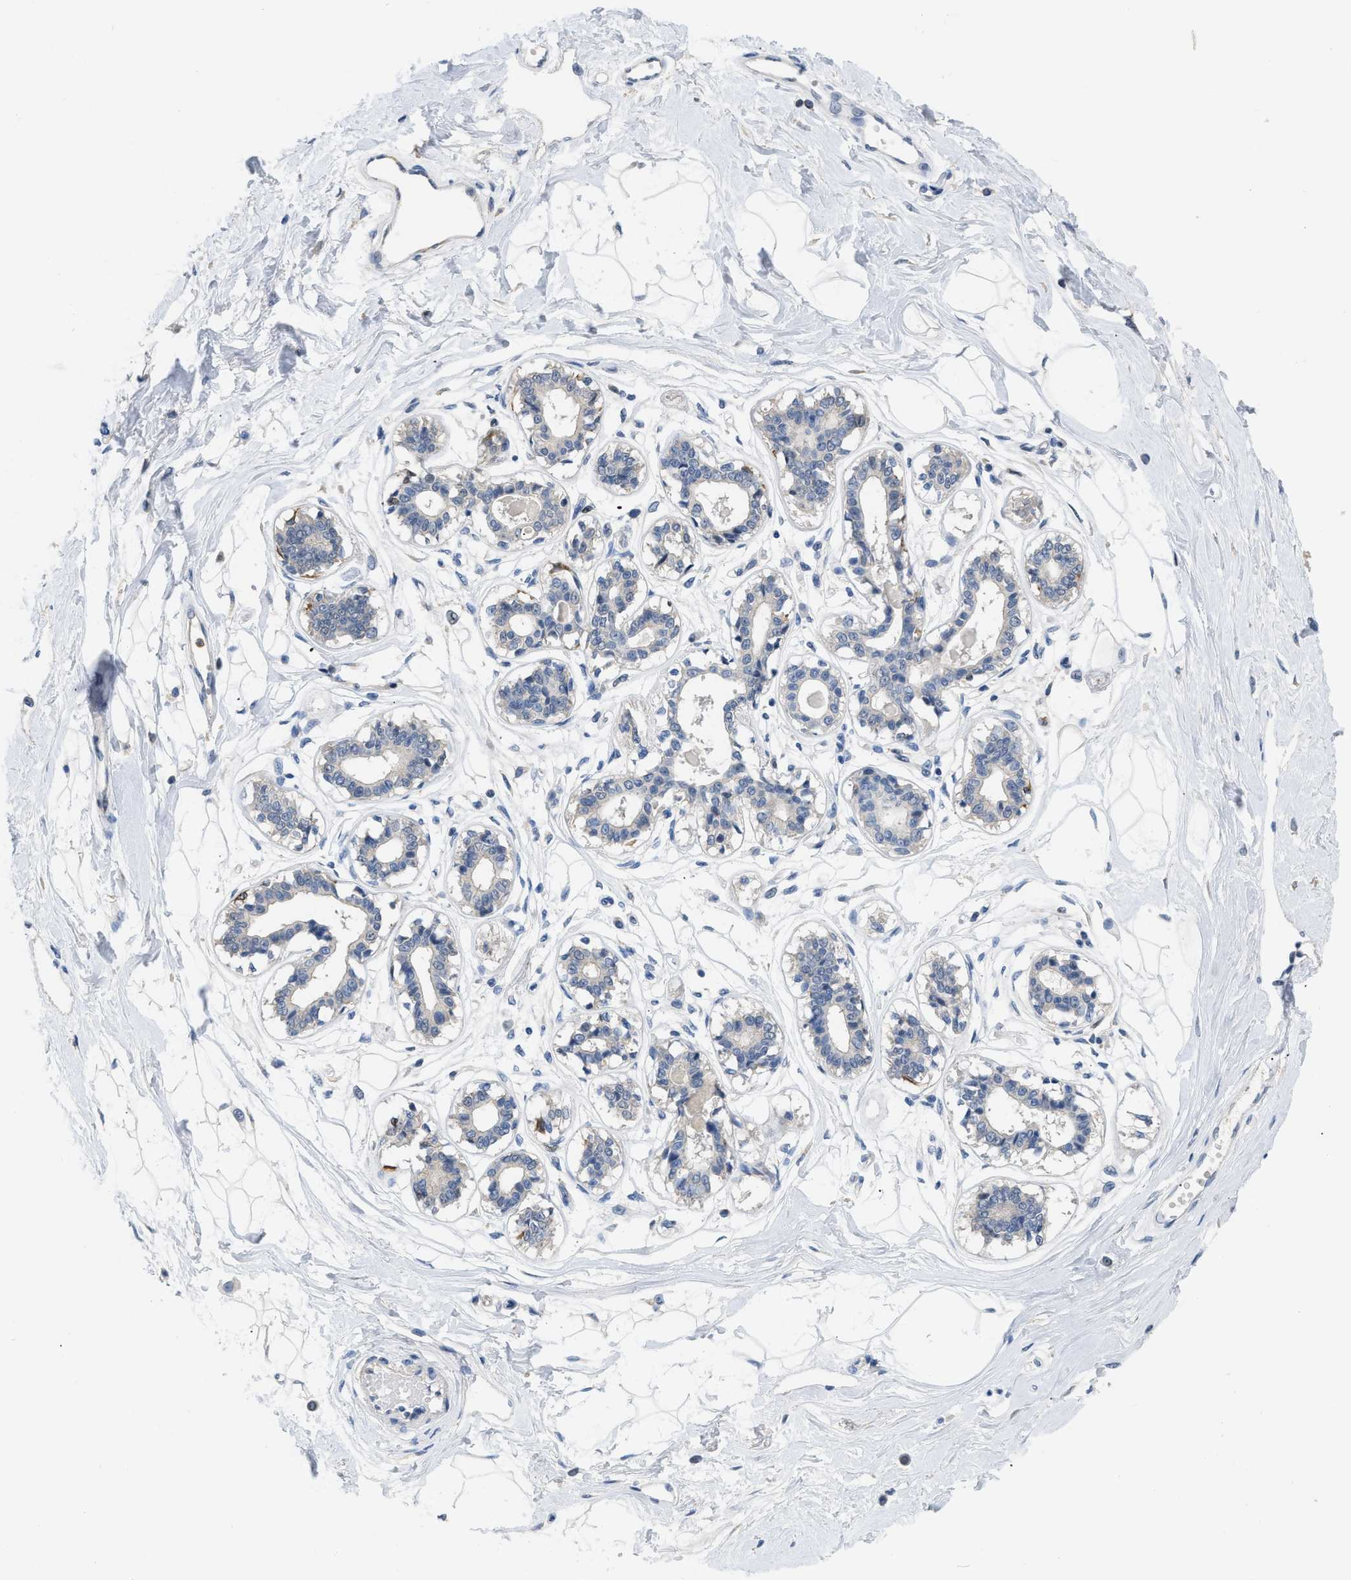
{"staining": {"intensity": "negative", "quantity": "none", "location": "none"}, "tissue": "breast", "cell_type": "Adipocytes", "image_type": "normal", "snomed": [{"axis": "morphology", "description": "Normal tissue, NOS"}, {"axis": "topography", "description": "Breast"}], "caption": "Unremarkable breast was stained to show a protein in brown. There is no significant expression in adipocytes.", "gene": "BOLL", "patient": {"sex": "female", "age": 45}}